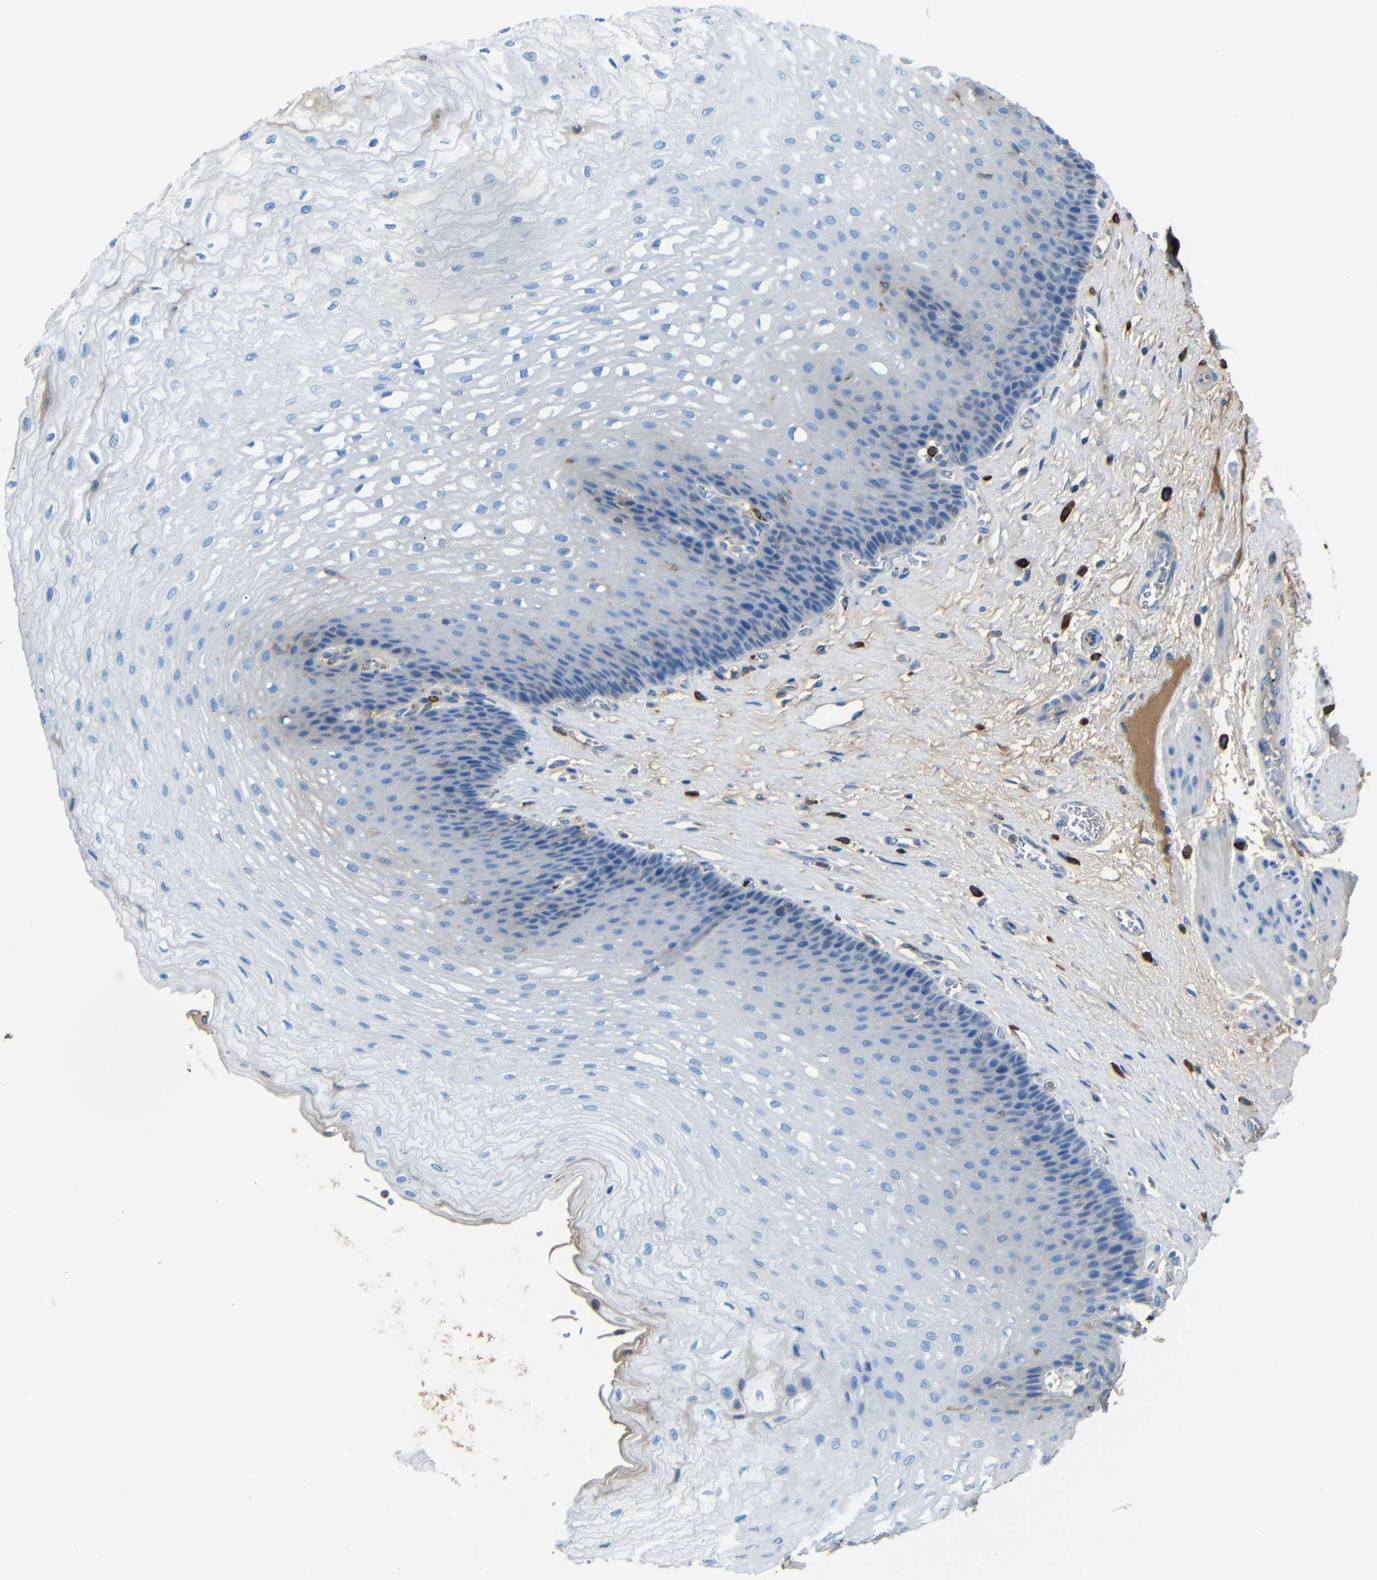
{"staining": {"intensity": "negative", "quantity": "none", "location": "none"}, "tissue": "esophagus", "cell_type": "Squamous epithelial cells", "image_type": "normal", "snomed": [{"axis": "morphology", "description": "Normal tissue, NOS"}, {"axis": "topography", "description": "Esophagus"}], "caption": "This is an IHC histopathology image of unremarkable esophagus. There is no expression in squamous epithelial cells.", "gene": "SERPINA1", "patient": {"sex": "female", "age": 72}}